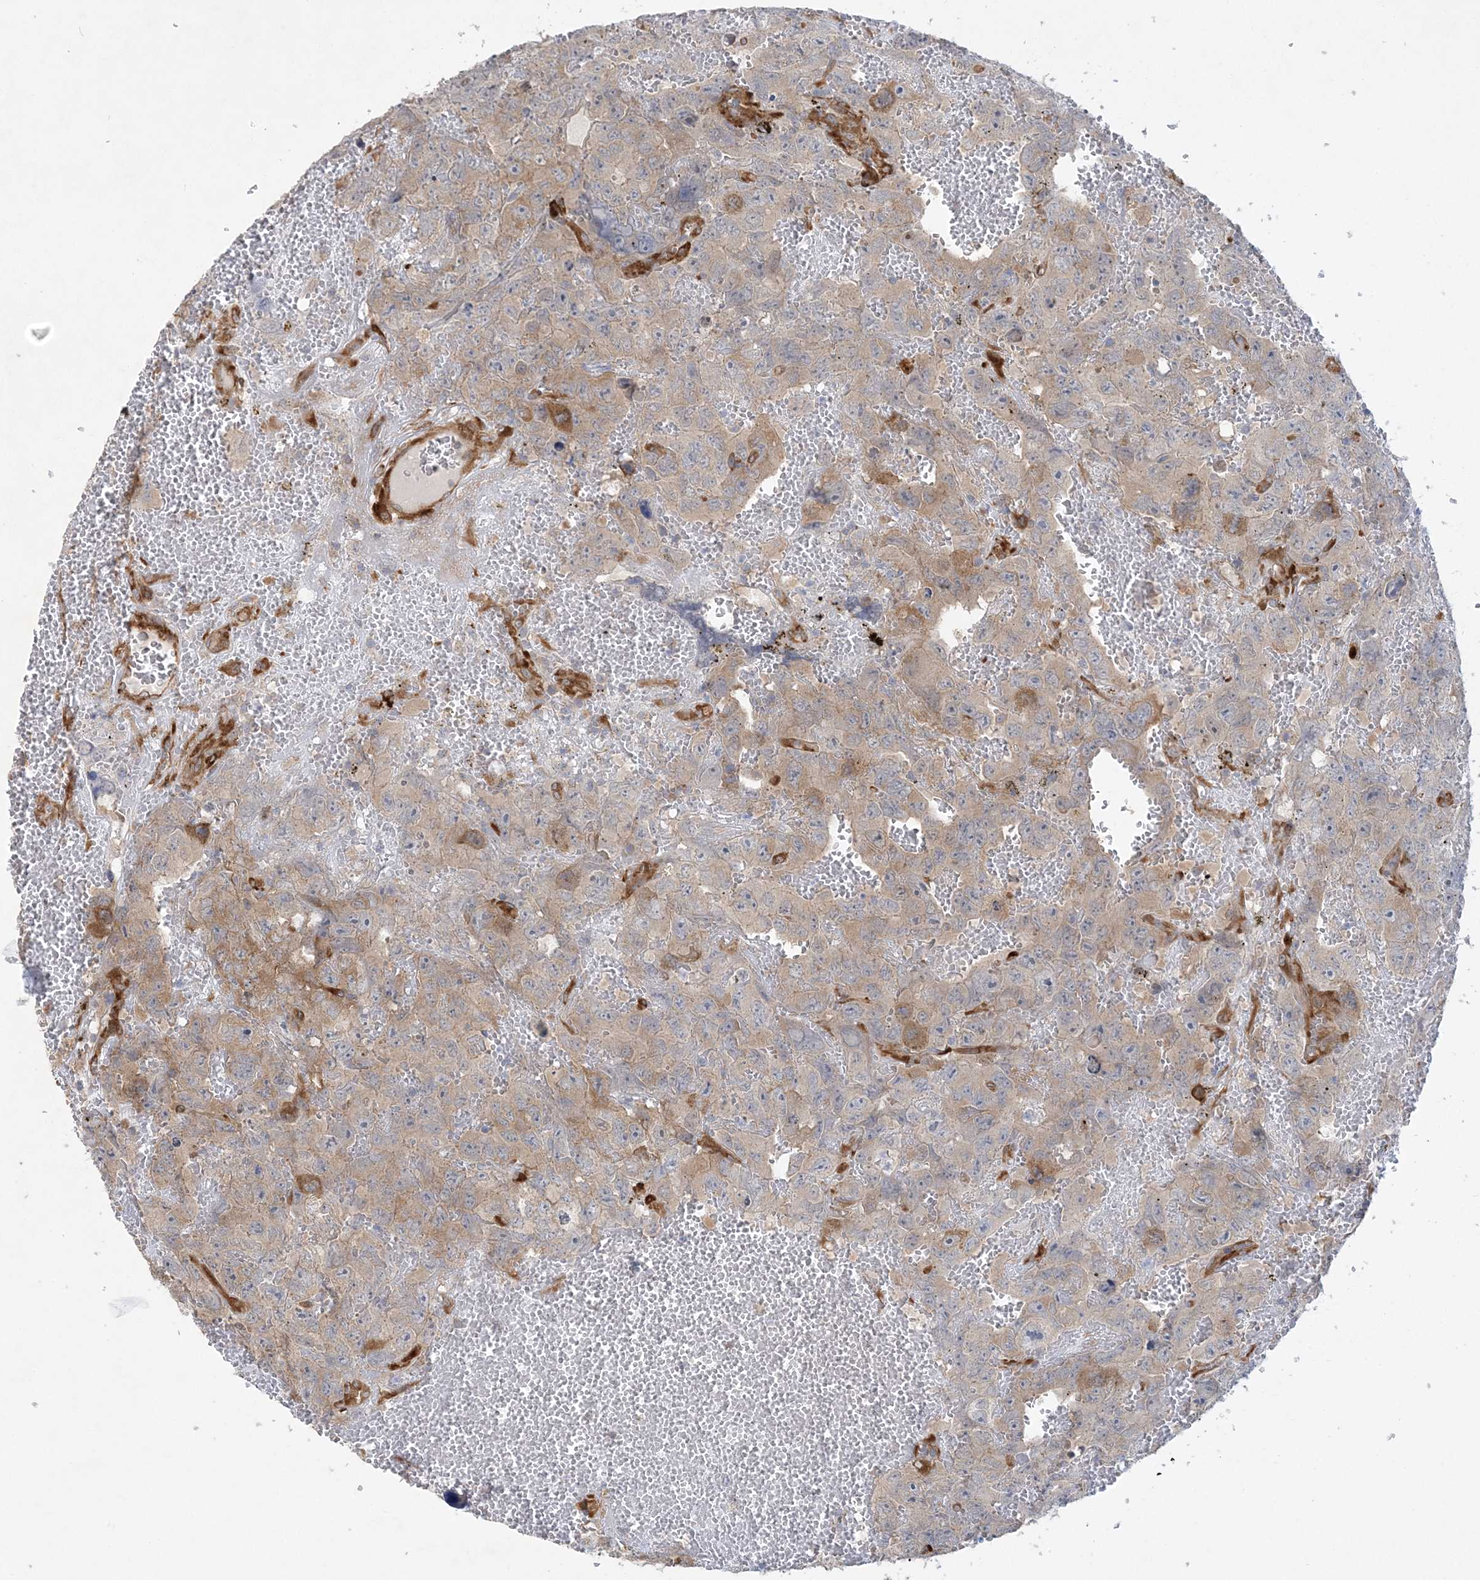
{"staining": {"intensity": "weak", "quantity": "25%-75%", "location": "cytoplasmic/membranous"}, "tissue": "testis cancer", "cell_type": "Tumor cells", "image_type": "cancer", "snomed": [{"axis": "morphology", "description": "Carcinoma, Embryonal, NOS"}, {"axis": "topography", "description": "Testis"}], "caption": "Protein staining displays weak cytoplasmic/membranous expression in approximately 25%-75% of tumor cells in testis cancer. Immunohistochemistry (ihc) stains the protein in brown and the nuclei are stained blue.", "gene": "MAP4K5", "patient": {"sex": "male", "age": 45}}